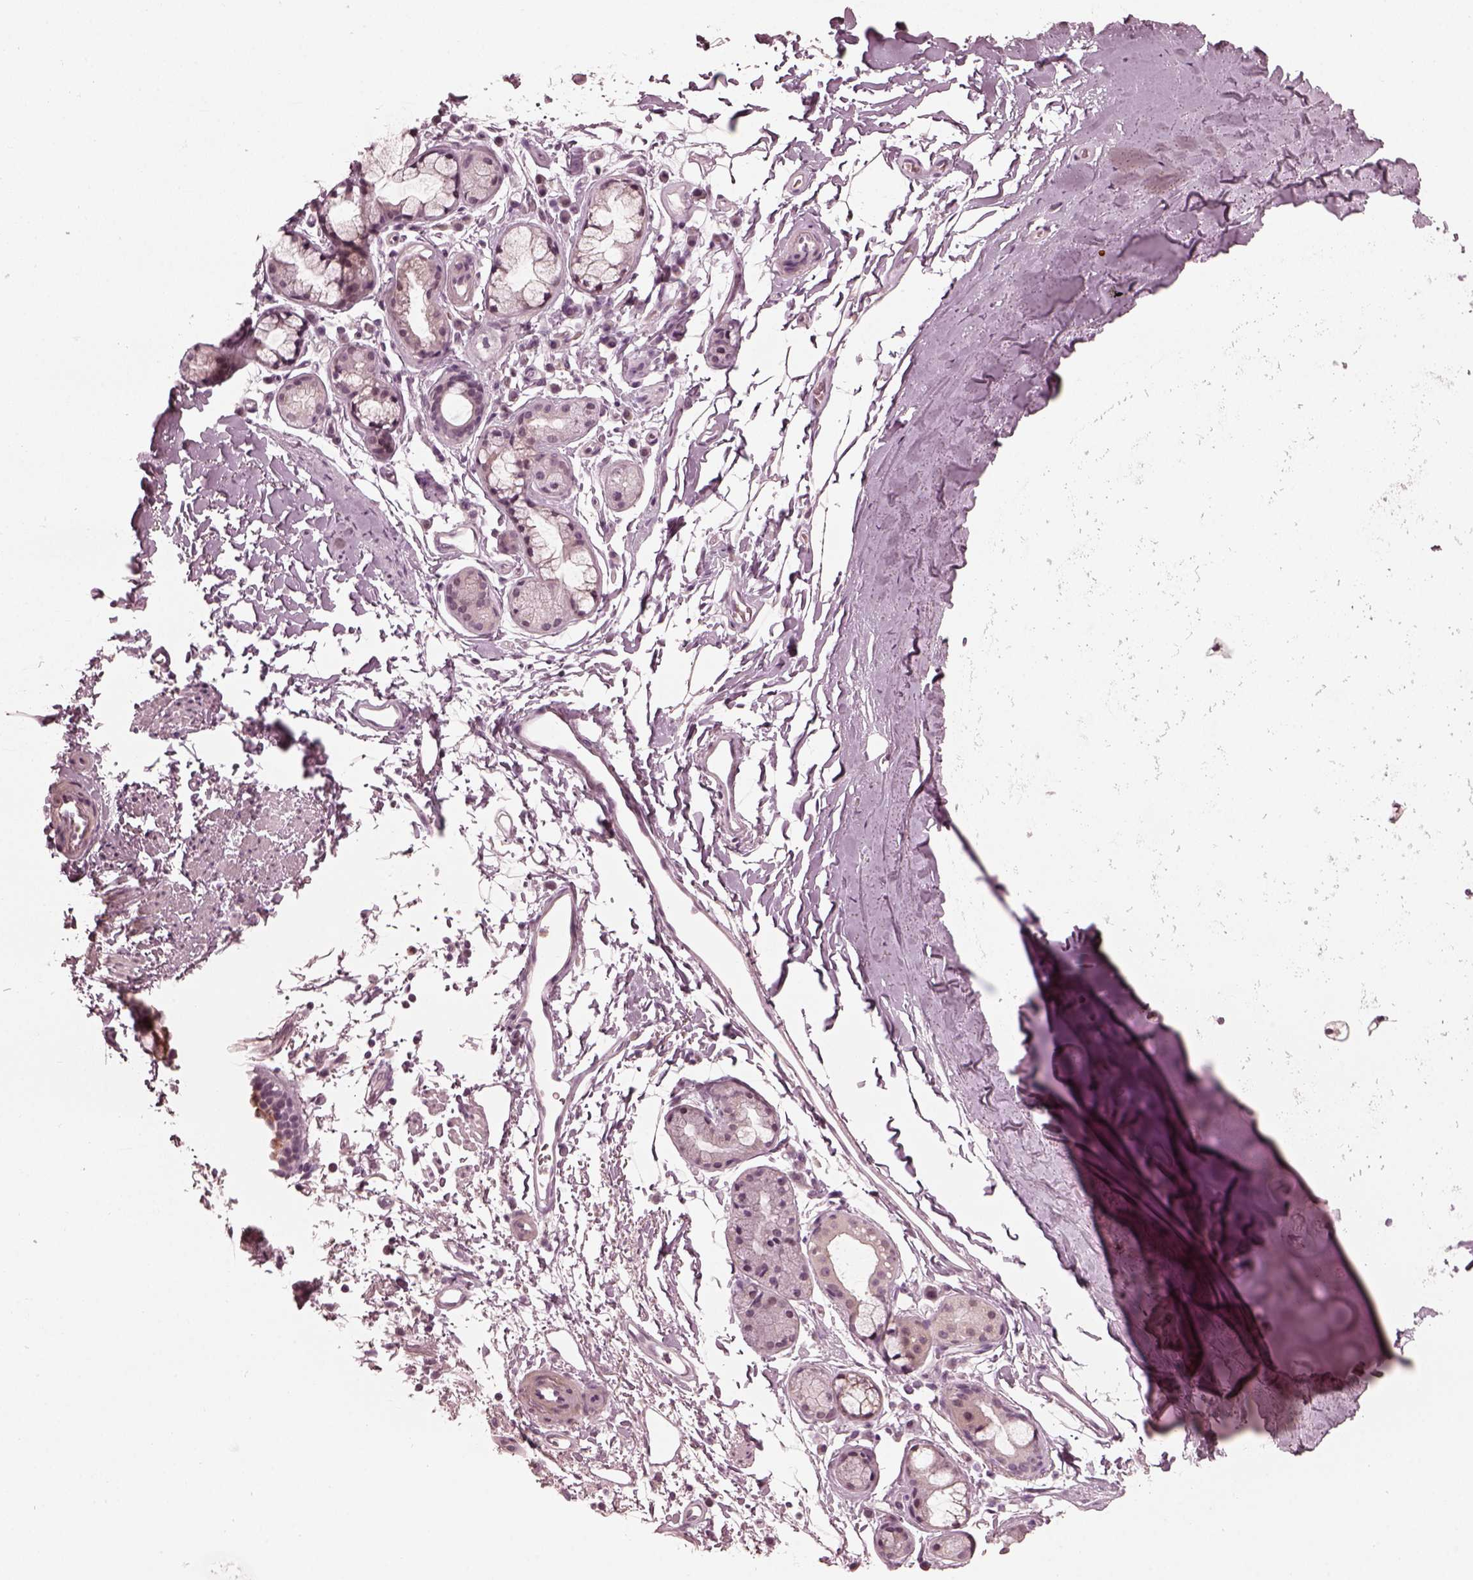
{"staining": {"intensity": "negative", "quantity": "none", "location": "none"}, "tissue": "soft tissue", "cell_type": "Chondrocytes", "image_type": "normal", "snomed": [{"axis": "morphology", "description": "Normal tissue, NOS"}, {"axis": "topography", "description": "Lymph node"}, {"axis": "topography", "description": "Bronchus"}], "caption": "Immunohistochemistry (IHC) image of unremarkable human soft tissue stained for a protein (brown), which exhibits no expression in chondrocytes. (DAB immunohistochemistry, high magnification).", "gene": "CCDC170", "patient": {"sex": "female", "age": 70}}